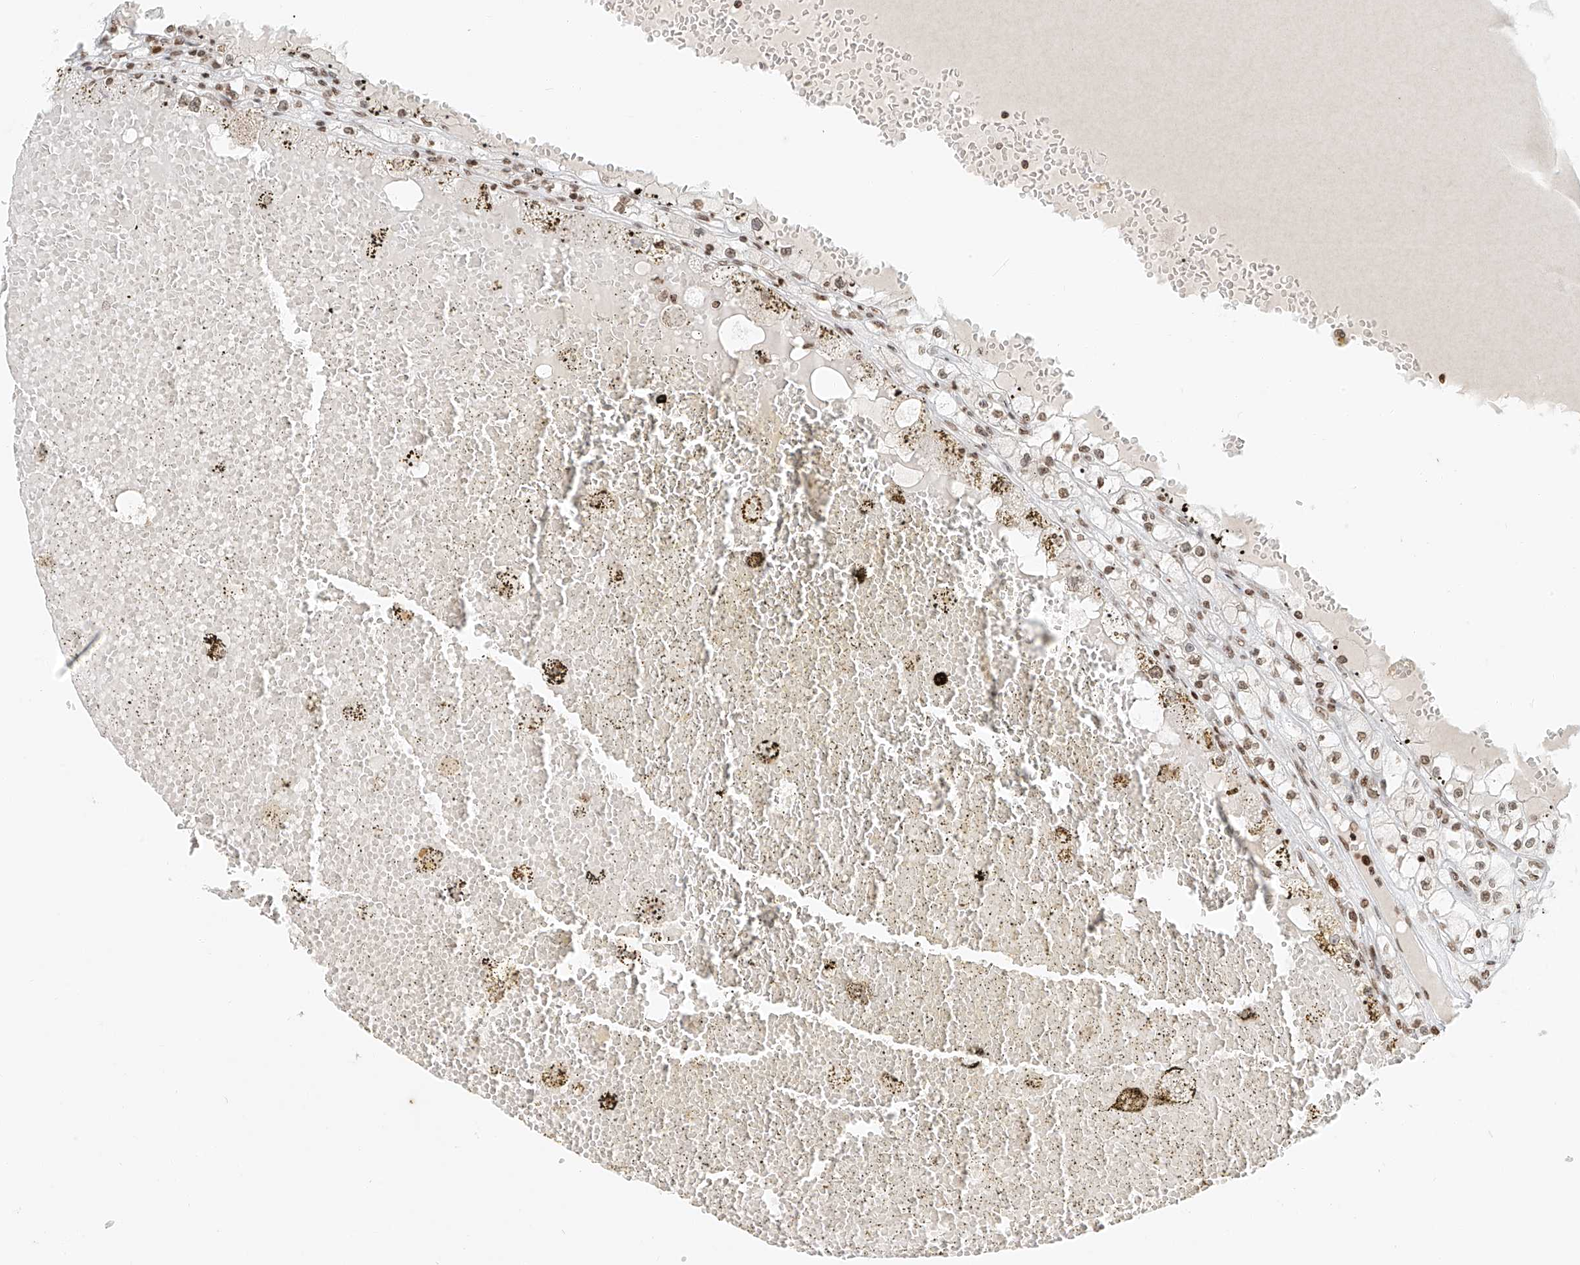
{"staining": {"intensity": "moderate", "quantity": ">75%", "location": "nuclear"}, "tissue": "renal cancer", "cell_type": "Tumor cells", "image_type": "cancer", "snomed": [{"axis": "morphology", "description": "Adenocarcinoma, NOS"}, {"axis": "topography", "description": "Kidney"}], "caption": "Protein staining shows moderate nuclear staining in approximately >75% of tumor cells in renal cancer.", "gene": "C17orf58", "patient": {"sex": "male", "age": 56}}